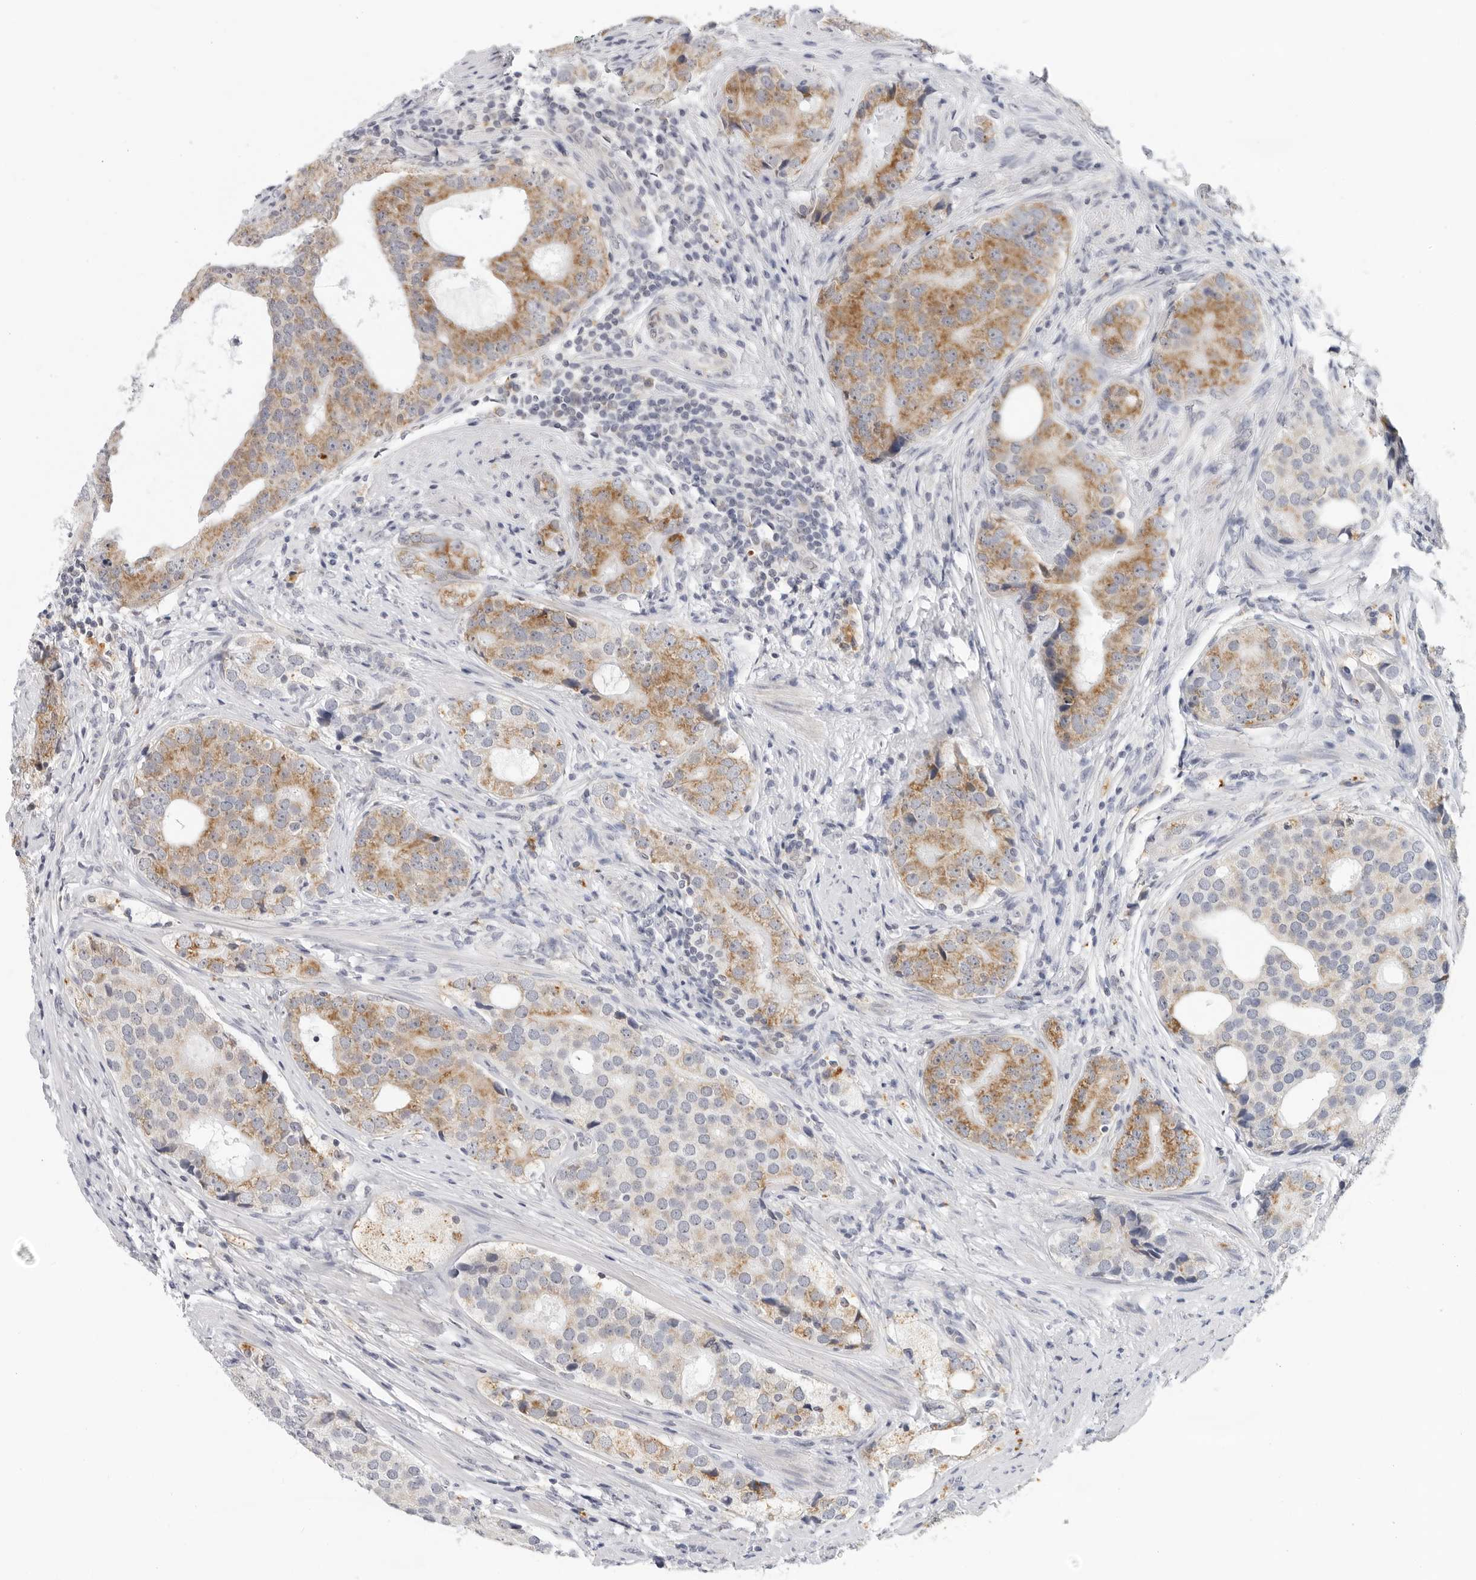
{"staining": {"intensity": "moderate", "quantity": ">75%", "location": "cytoplasmic/membranous"}, "tissue": "prostate cancer", "cell_type": "Tumor cells", "image_type": "cancer", "snomed": [{"axis": "morphology", "description": "Adenocarcinoma, High grade"}, {"axis": "topography", "description": "Prostate"}], "caption": "IHC (DAB (3,3'-diaminobenzidine)) staining of prostate high-grade adenocarcinoma demonstrates moderate cytoplasmic/membranous protein expression in about >75% of tumor cells.", "gene": "CIART", "patient": {"sex": "male", "age": 56}}